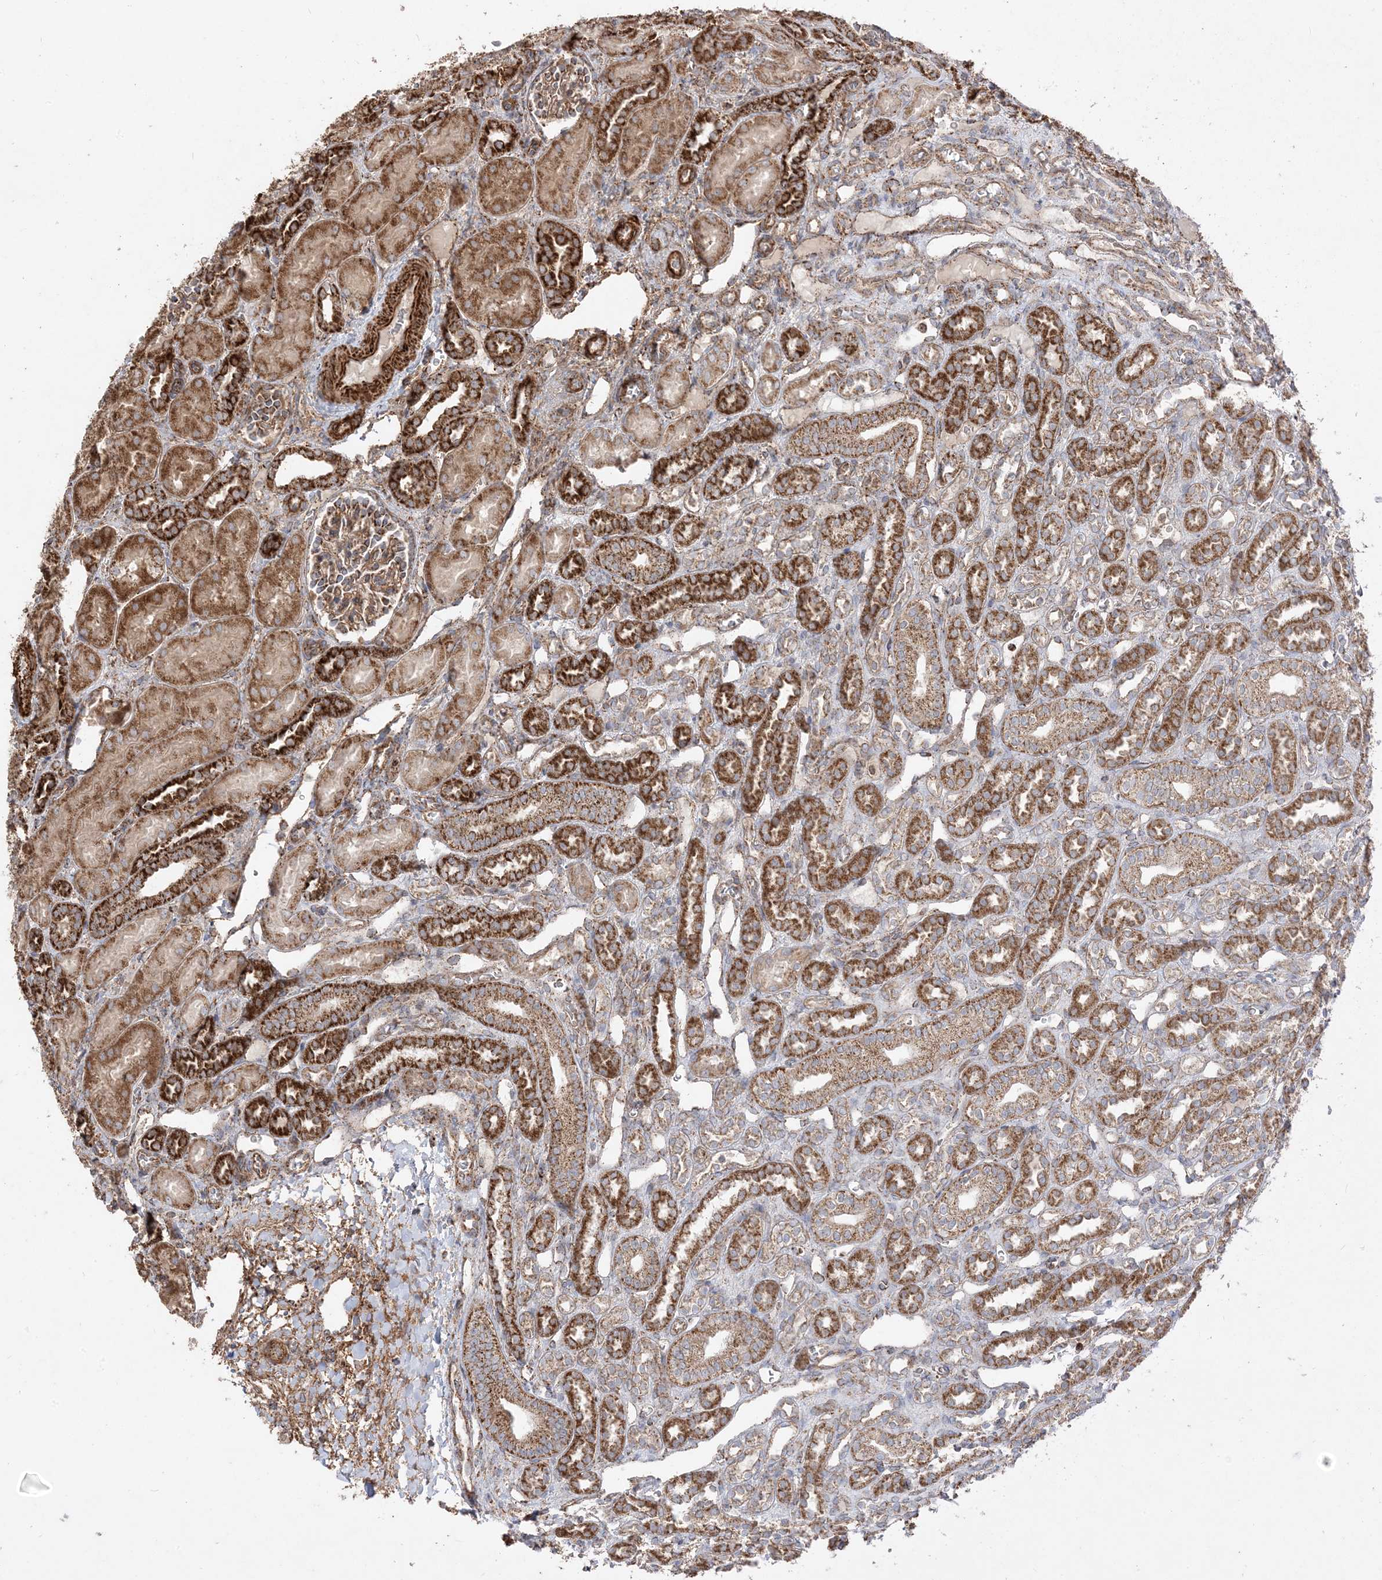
{"staining": {"intensity": "moderate", "quantity": "25%-75%", "location": "cytoplasmic/membranous"}, "tissue": "kidney", "cell_type": "Cells in glomeruli", "image_type": "normal", "snomed": [{"axis": "morphology", "description": "Normal tissue, NOS"}, {"axis": "morphology", "description": "Neoplasm, malignant, NOS"}, {"axis": "topography", "description": "Kidney"}], "caption": "Immunohistochemical staining of unremarkable kidney demonstrates 25%-75% levels of moderate cytoplasmic/membranous protein staining in approximately 25%-75% of cells in glomeruli.", "gene": "AARS2", "patient": {"sex": "female", "age": 1}}